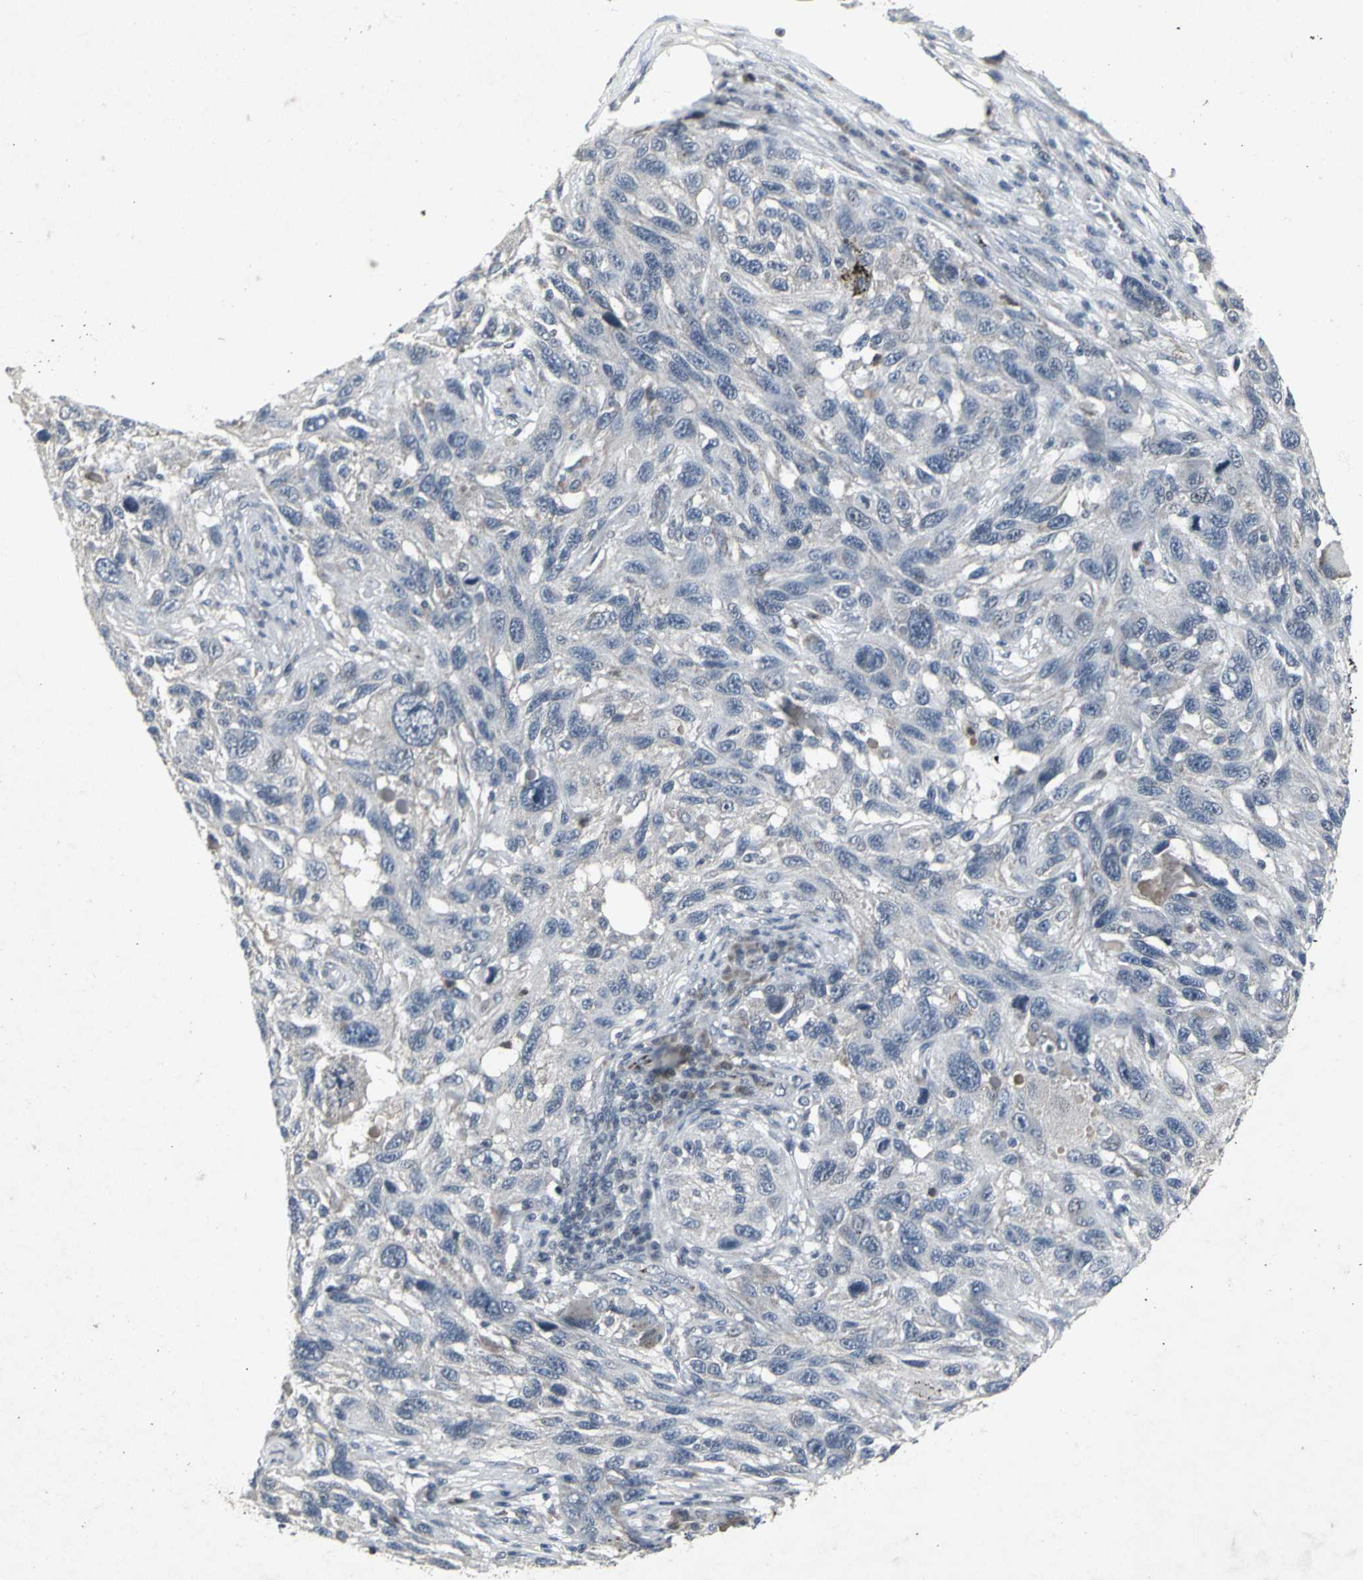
{"staining": {"intensity": "negative", "quantity": "none", "location": "none"}, "tissue": "melanoma", "cell_type": "Tumor cells", "image_type": "cancer", "snomed": [{"axis": "morphology", "description": "Malignant melanoma, NOS"}, {"axis": "topography", "description": "Skin"}], "caption": "Immunohistochemistry of malignant melanoma displays no expression in tumor cells.", "gene": "BMP4", "patient": {"sex": "male", "age": 53}}